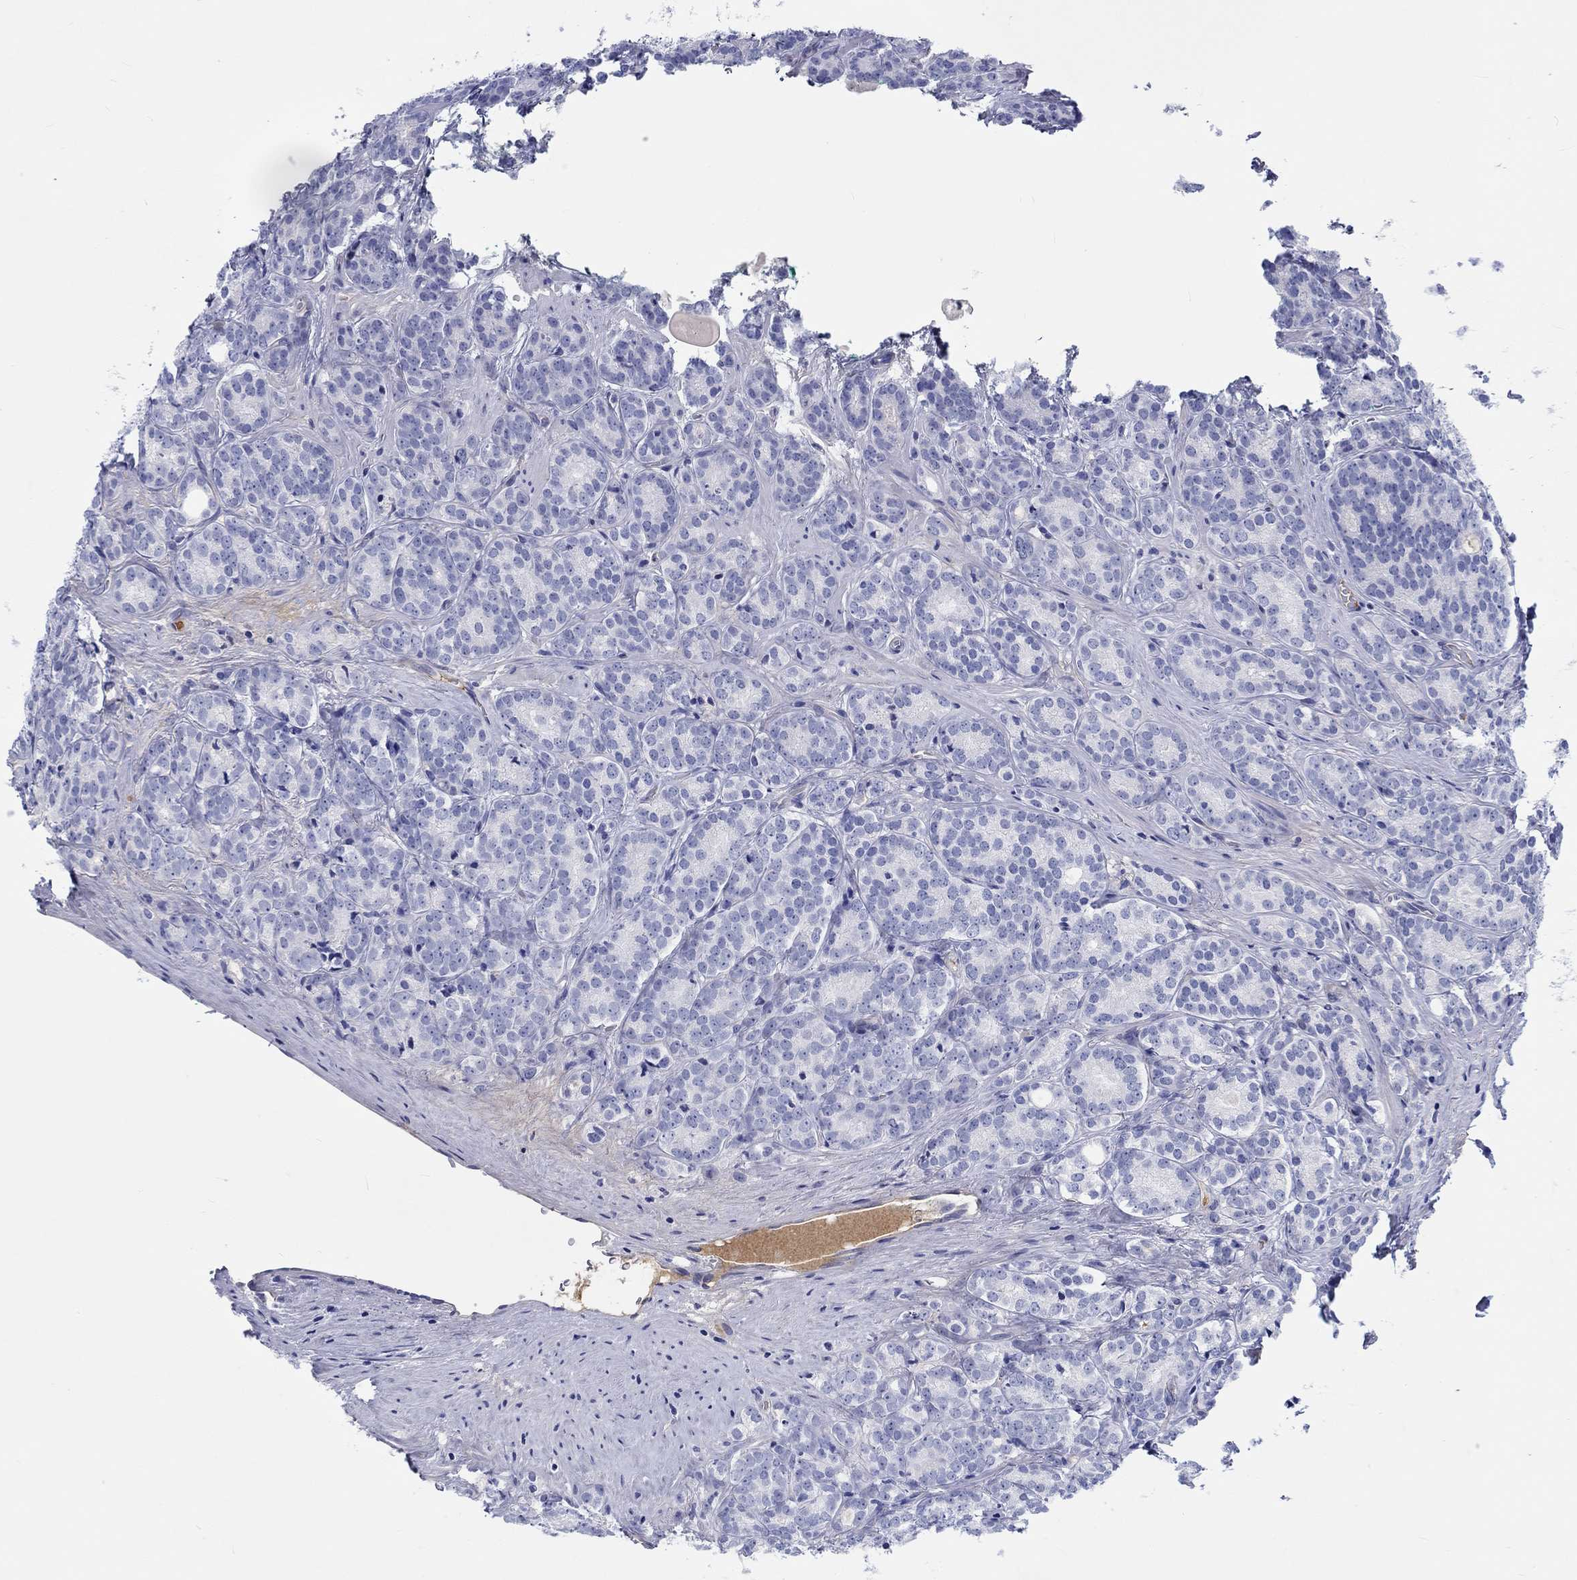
{"staining": {"intensity": "negative", "quantity": "none", "location": "none"}, "tissue": "prostate cancer", "cell_type": "Tumor cells", "image_type": "cancer", "snomed": [{"axis": "morphology", "description": "Adenocarcinoma, NOS"}, {"axis": "topography", "description": "Prostate"}], "caption": "The image reveals no significant expression in tumor cells of adenocarcinoma (prostate). (DAB (3,3'-diaminobenzidine) IHC with hematoxylin counter stain).", "gene": "CDY2B", "patient": {"sex": "male", "age": 71}}